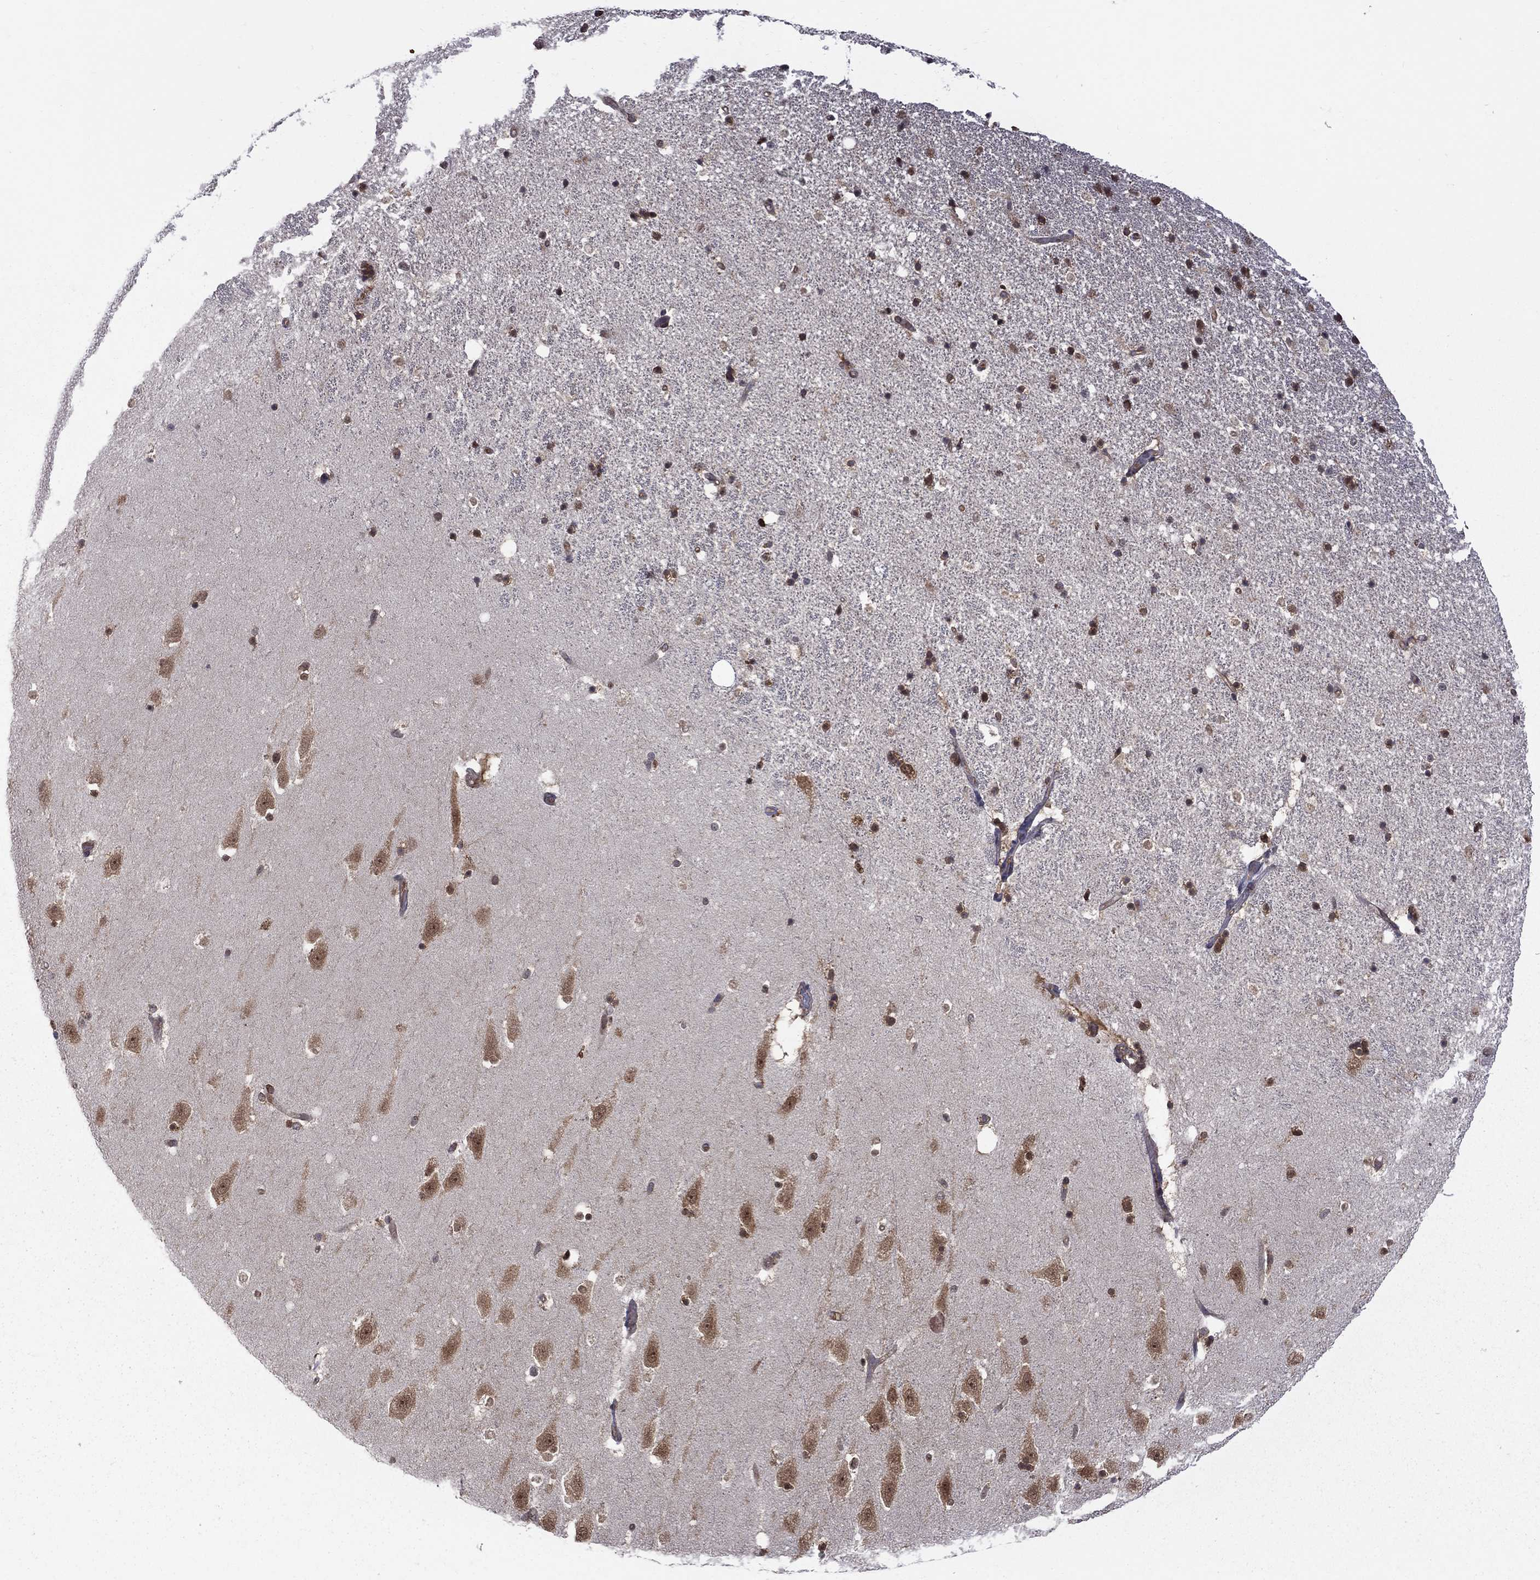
{"staining": {"intensity": "strong", "quantity": "25%-75%", "location": "cytoplasmic/membranous"}, "tissue": "hippocampus", "cell_type": "Glial cells", "image_type": "normal", "snomed": [{"axis": "morphology", "description": "Normal tissue, NOS"}, {"axis": "topography", "description": "Hippocampus"}], "caption": "Immunohistochemistry (IHC) photomicrograph of normal hippocampus: human hippocampus stained using immunohistochemistry exhibits high levels of strong protein expression localized specifically in the cytoplasmic/membranous of glial cells, appearing as a cytoplasmic/membranous brown color.", "gene": "NAA50", "patient": {"sex": "male", "age": 49}}